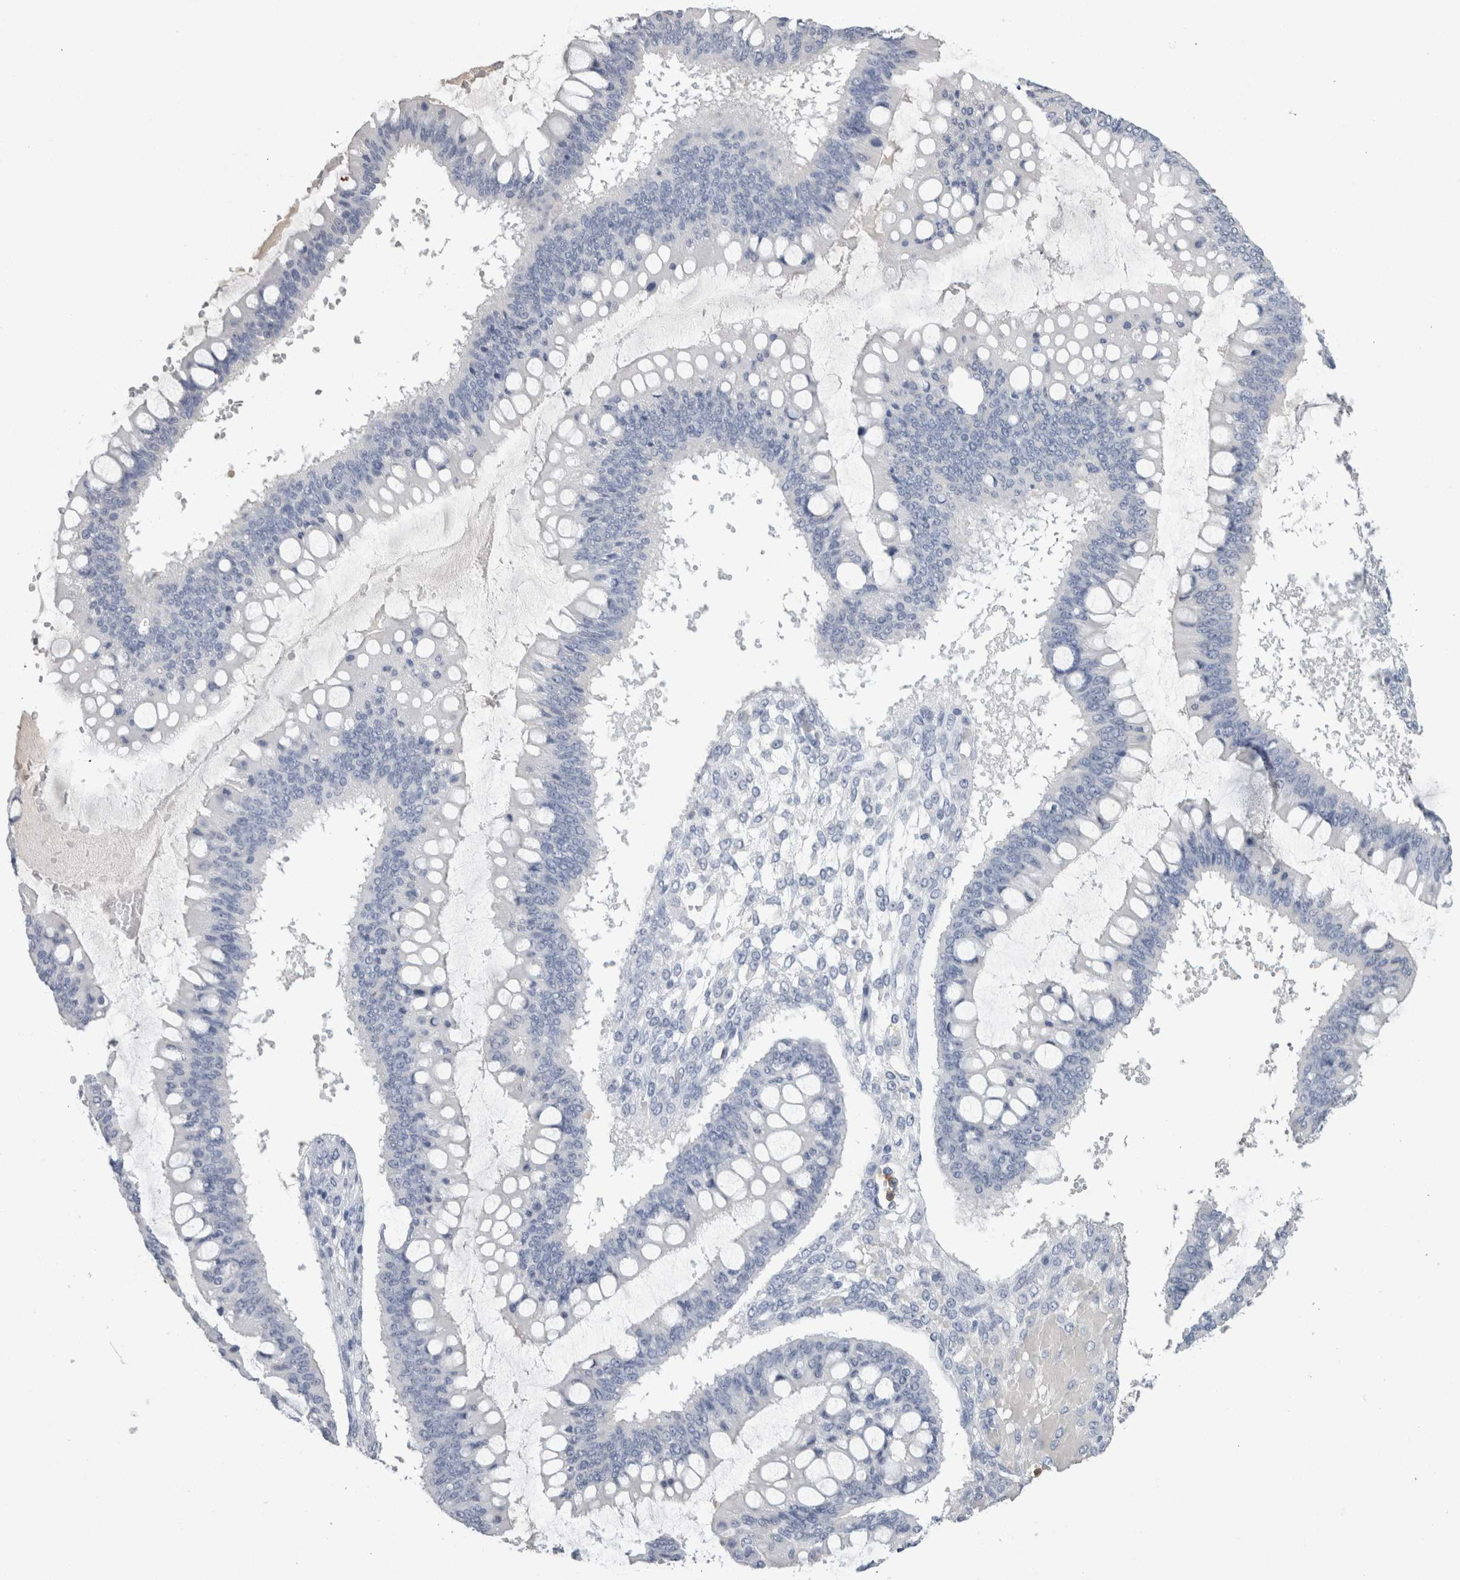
{"staining": {"intensity": "negative", "quantity": "none", "location": "none"}, "tissue": "ovarian cancer", "cell_type": "Tumor cells", "image_type": "cancer", "snomed": [{"axis": "morphology", "description": "Cystadenocarcinoma, mucinous, NOS"}, {"axis": "topography", "description": "Ovary"}], "caption": "This is an immunohistochemistry photomicrograph of mucinous cystadenocarcinoma (ovarian). There is no expression in tumor cells.", "gene": "S100A12", "patient": {"sex": "female", "age": 73}}